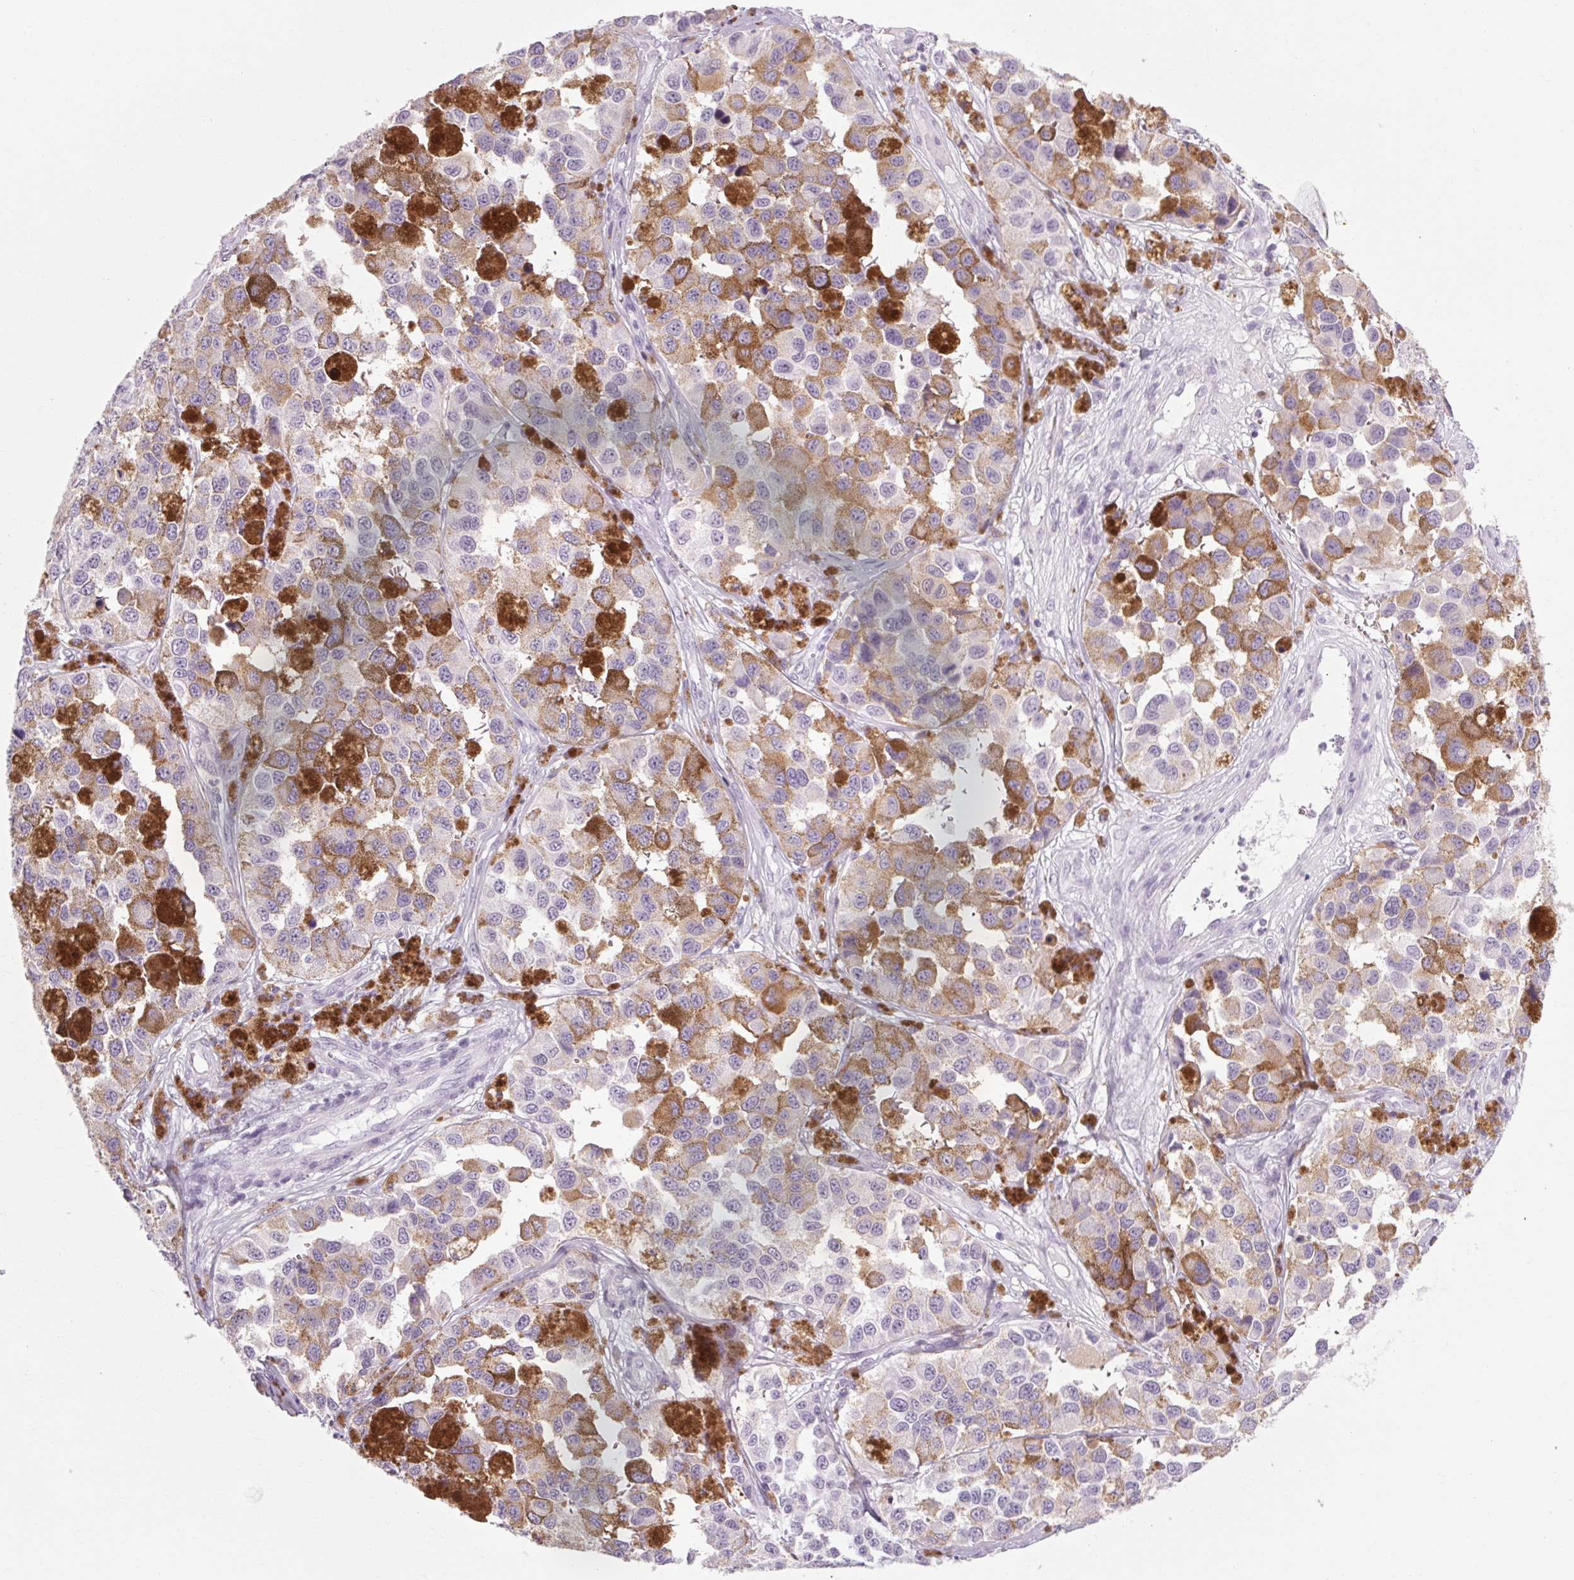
{"staining": {"intensity": "negative", "quantity": "none", "location": "none"}, "tissue": "melanoma", "cell_type": "Tumor cells", "image_type": "cancer", "snomed": [{"axis": "morphology", "description": "Malignant melanoma, NOS"}, {"axis": "topography", "description": "Skin"}], "caption": "Human malignant melanoma stained for a protein using immunohistochemistry (IHC) exhibits no staining in tumor cells.", "gene": "POMC", "patient": {"sex": "female", "age": 58}}